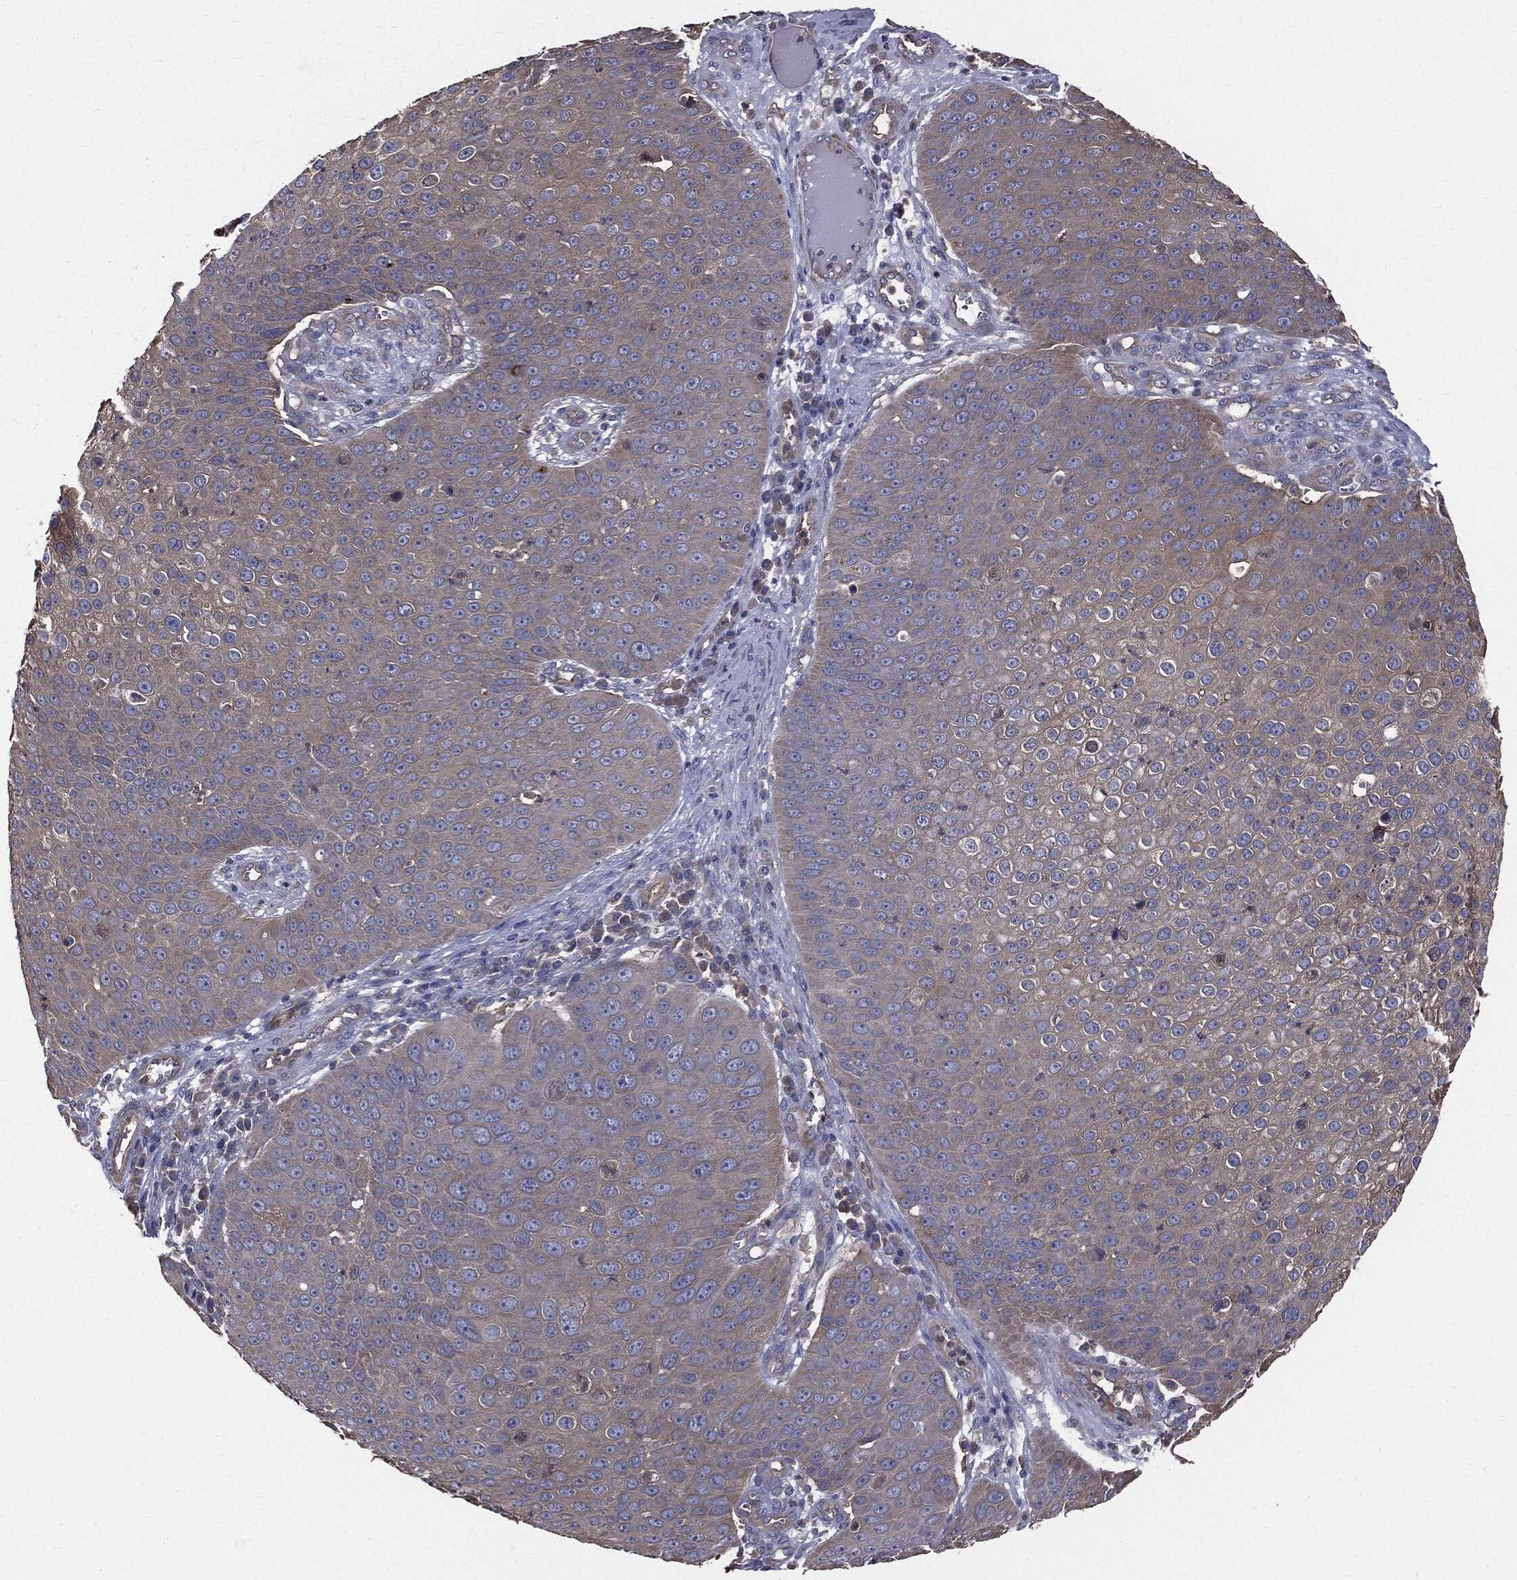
{"staining": {"intensity": "negative", "quantity": "none", "location": "none"}, "tissue": "skin cancer", "cell_type": "Tumor cells", "image_type": "cancer", "snomed": [{"axis": "morphology", "description": "Squamous cell carcinoma, NOS"}, {"axis": "topography", "description": "Skin"}], "caption": "Protein analysis of skin squamous cell carcinoma shows no significant positivity in tumor cells.", "gene": "PDCD6IP", "patient": {"sex": "male", "age": 71}}